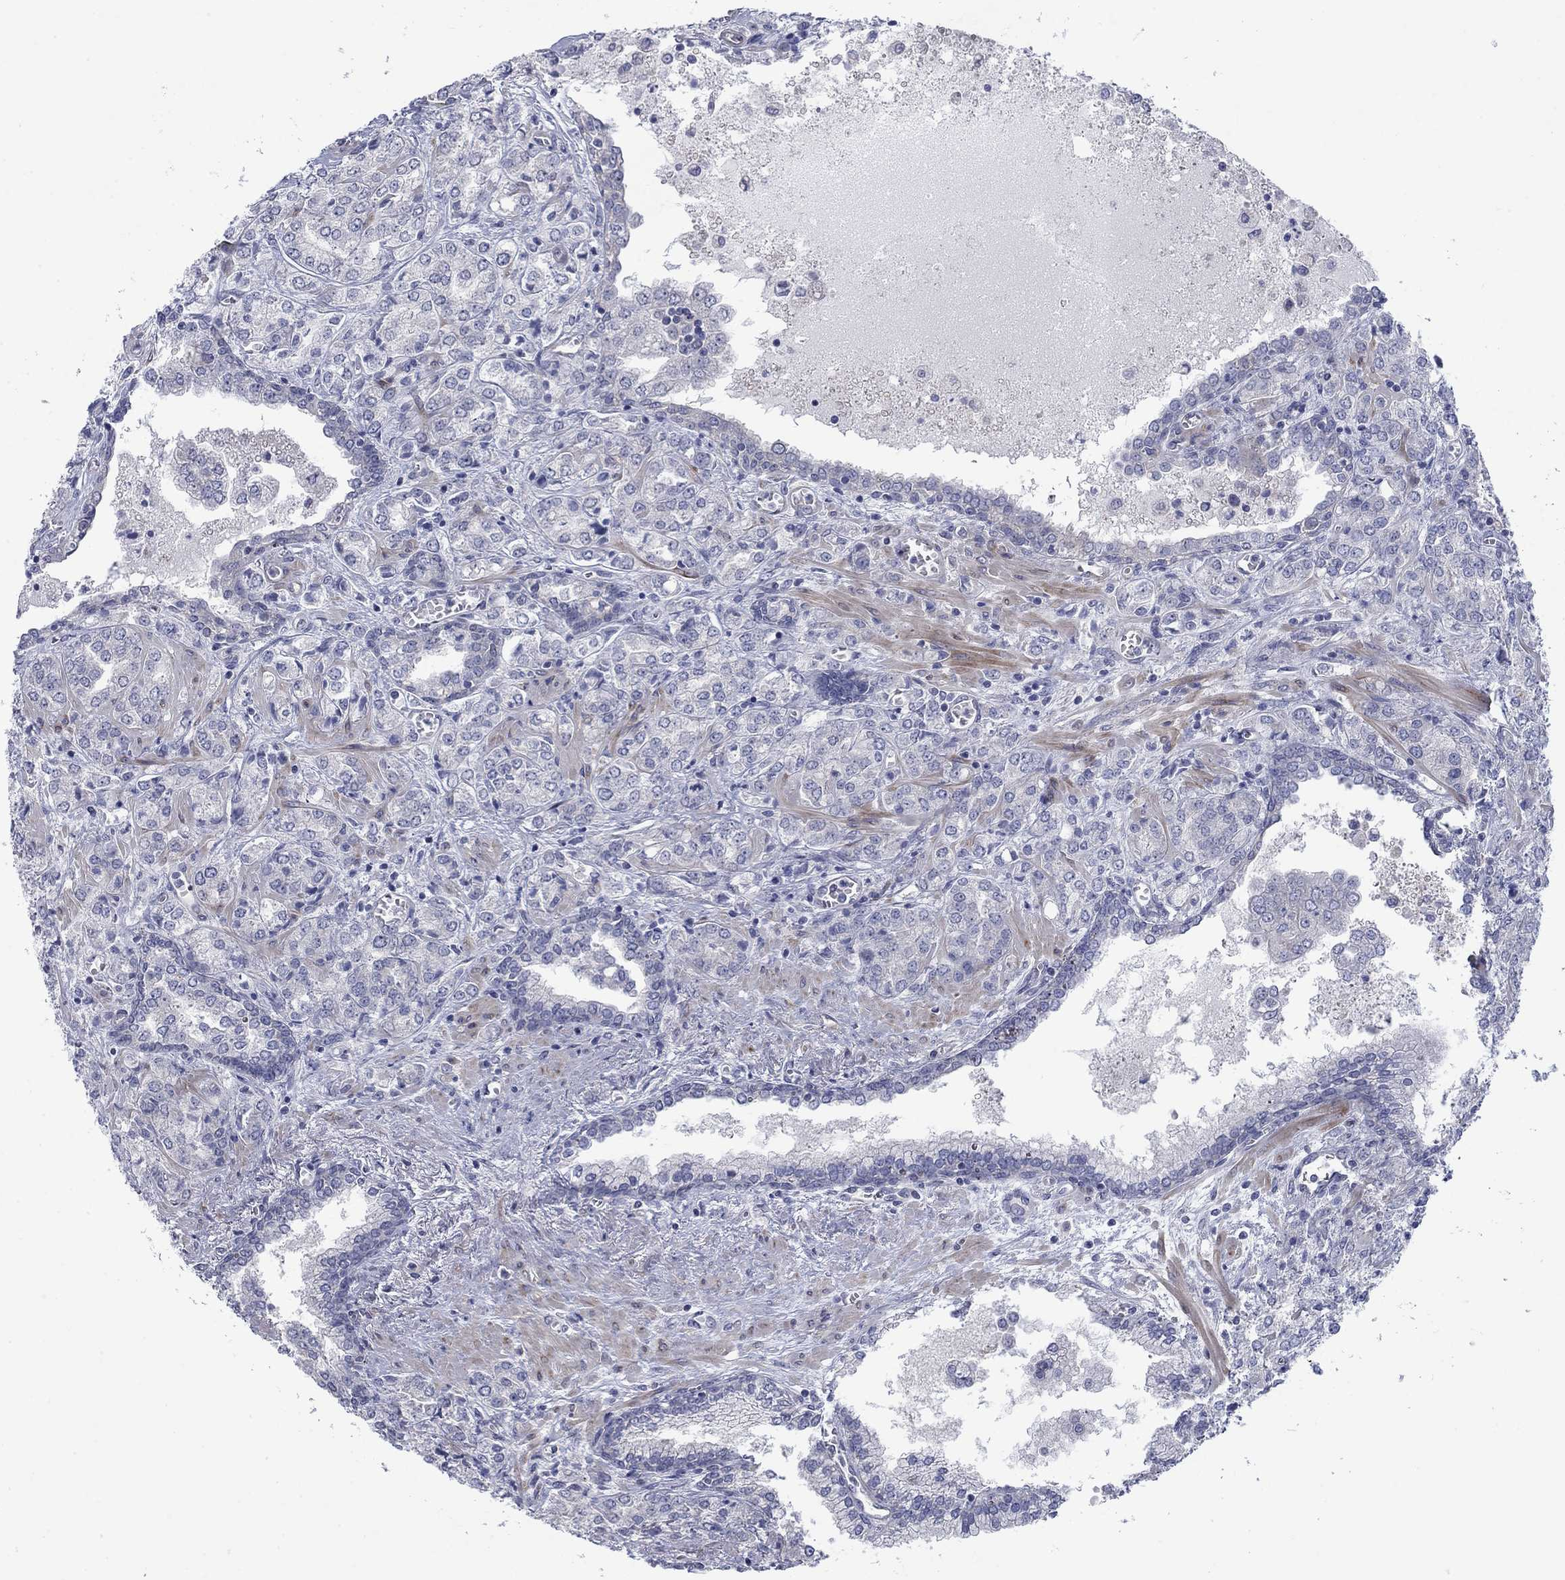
{"staining": {"intensity": "negative", "quantity": "none", "location": "none"}, "tissue": "prostate cancer", "cell_type": "Tumor cells", "image_type": "cancer", "snomed": [{"axis": "morphology", "description": "Adenocarcinoma, NOS"}, {"axis": "topography", "description": "Prostate and seminal vesicle, NOS"}, {"axis": "topography", "description": "Prostate"}], "caption": "Image shows no protein positivity in tumor cells of prostate cancer (adenocarcinoma) tissue.", "gene": "FXR1", "patient": {"sex": "male", "age": 62}}